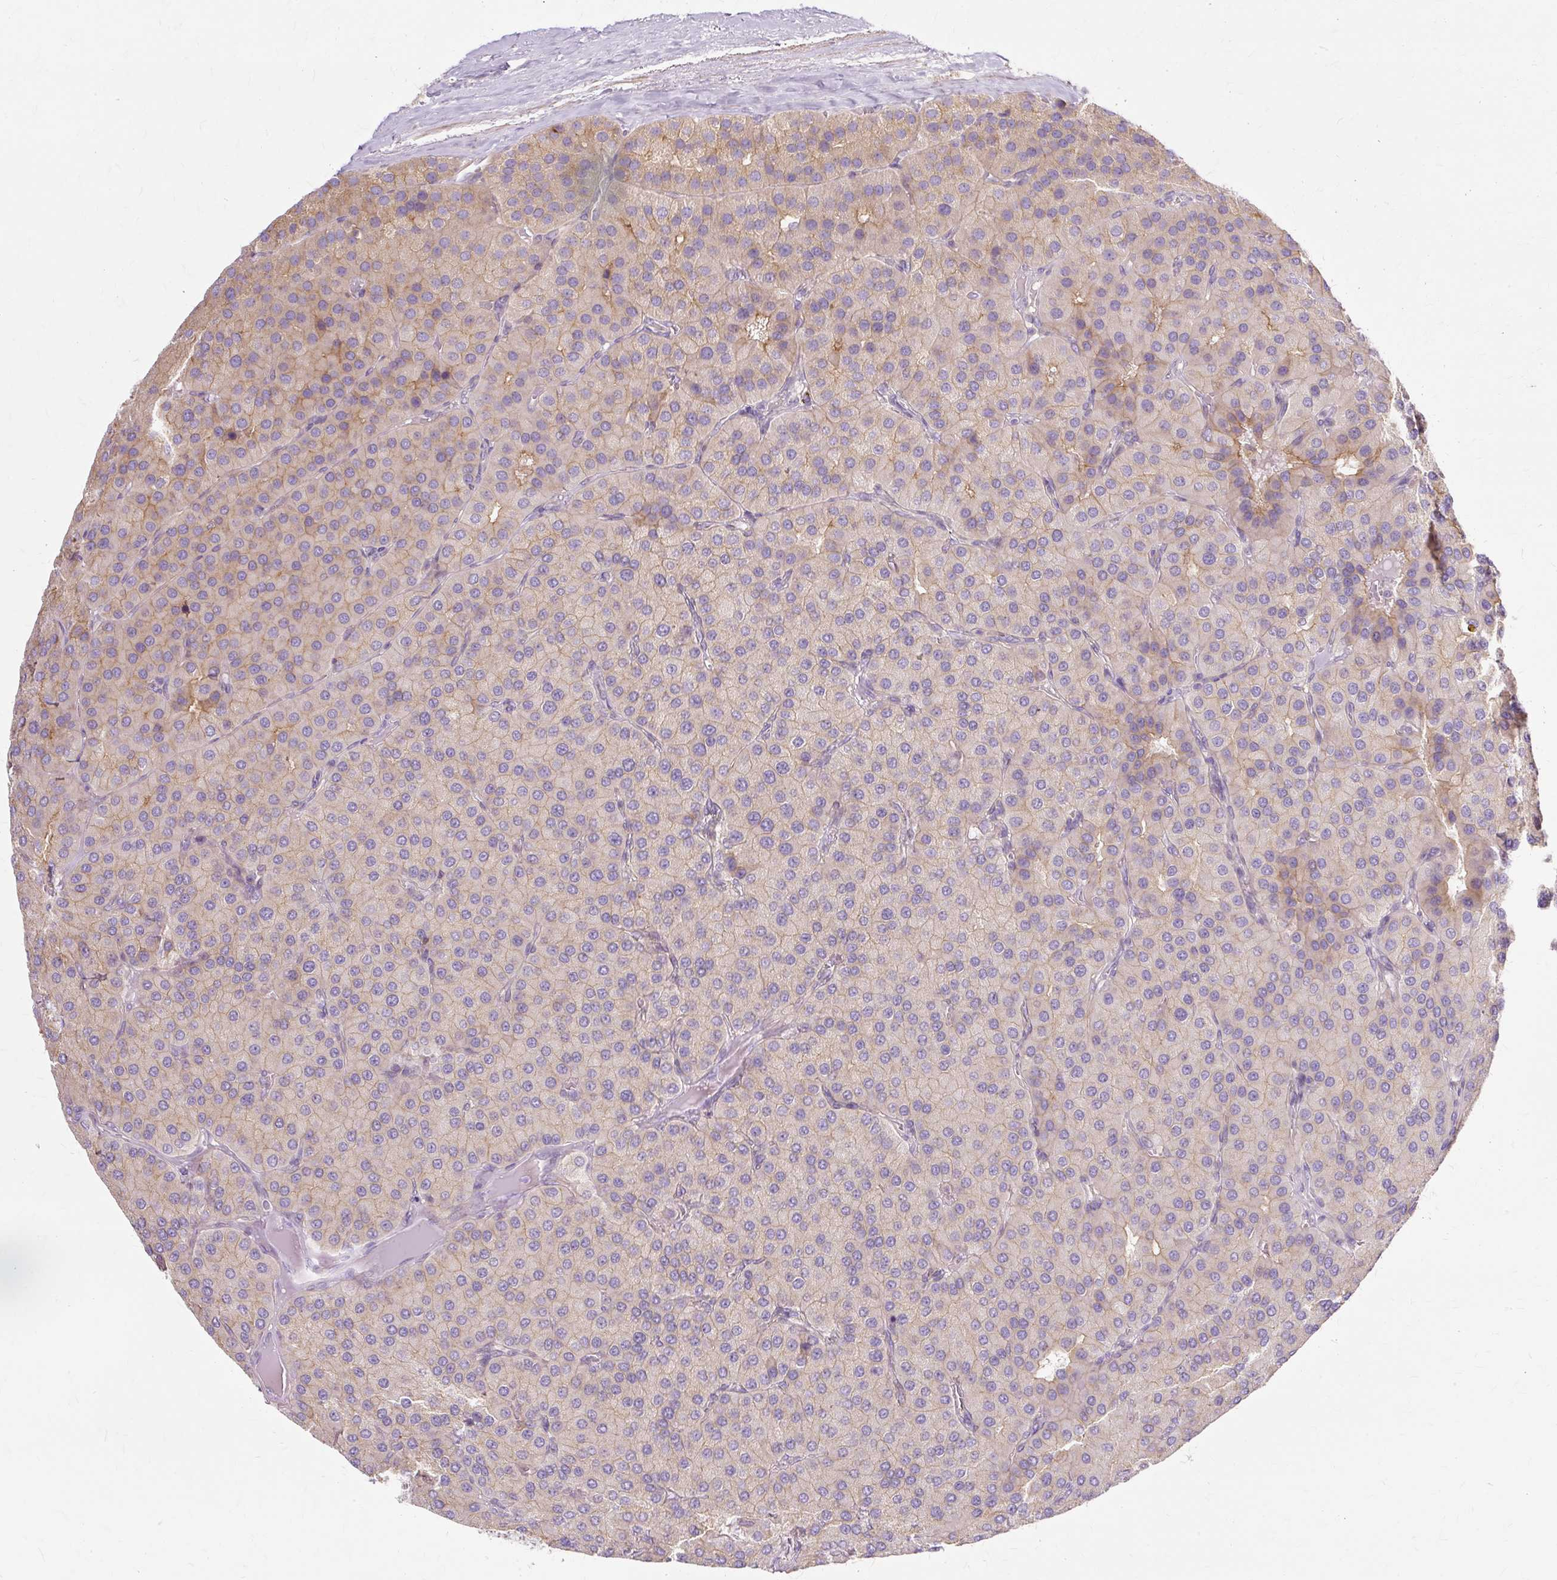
{"staining": {"intensity": "weak", "quantity": "<25%", "location": "cytoplasmic/membranous"}, "tissue": "parathyroid gland", "cell_type": "Glandular cells", "image_type": "normal", "snomed": [{"axis": "morphology", "description": "Normal tissue, NOS"}, {"axis": "morphology", "description": "Adenoma, NOS"}, {"axis": "topography", "description": "Parathyroid gland"}], "caption": "Photomicrograph shows no protein expression in glandular cells of unremarkable parathyroid gland.", "gene": "TSPAN8", "patient": {"sex": "female", "age": 86}}